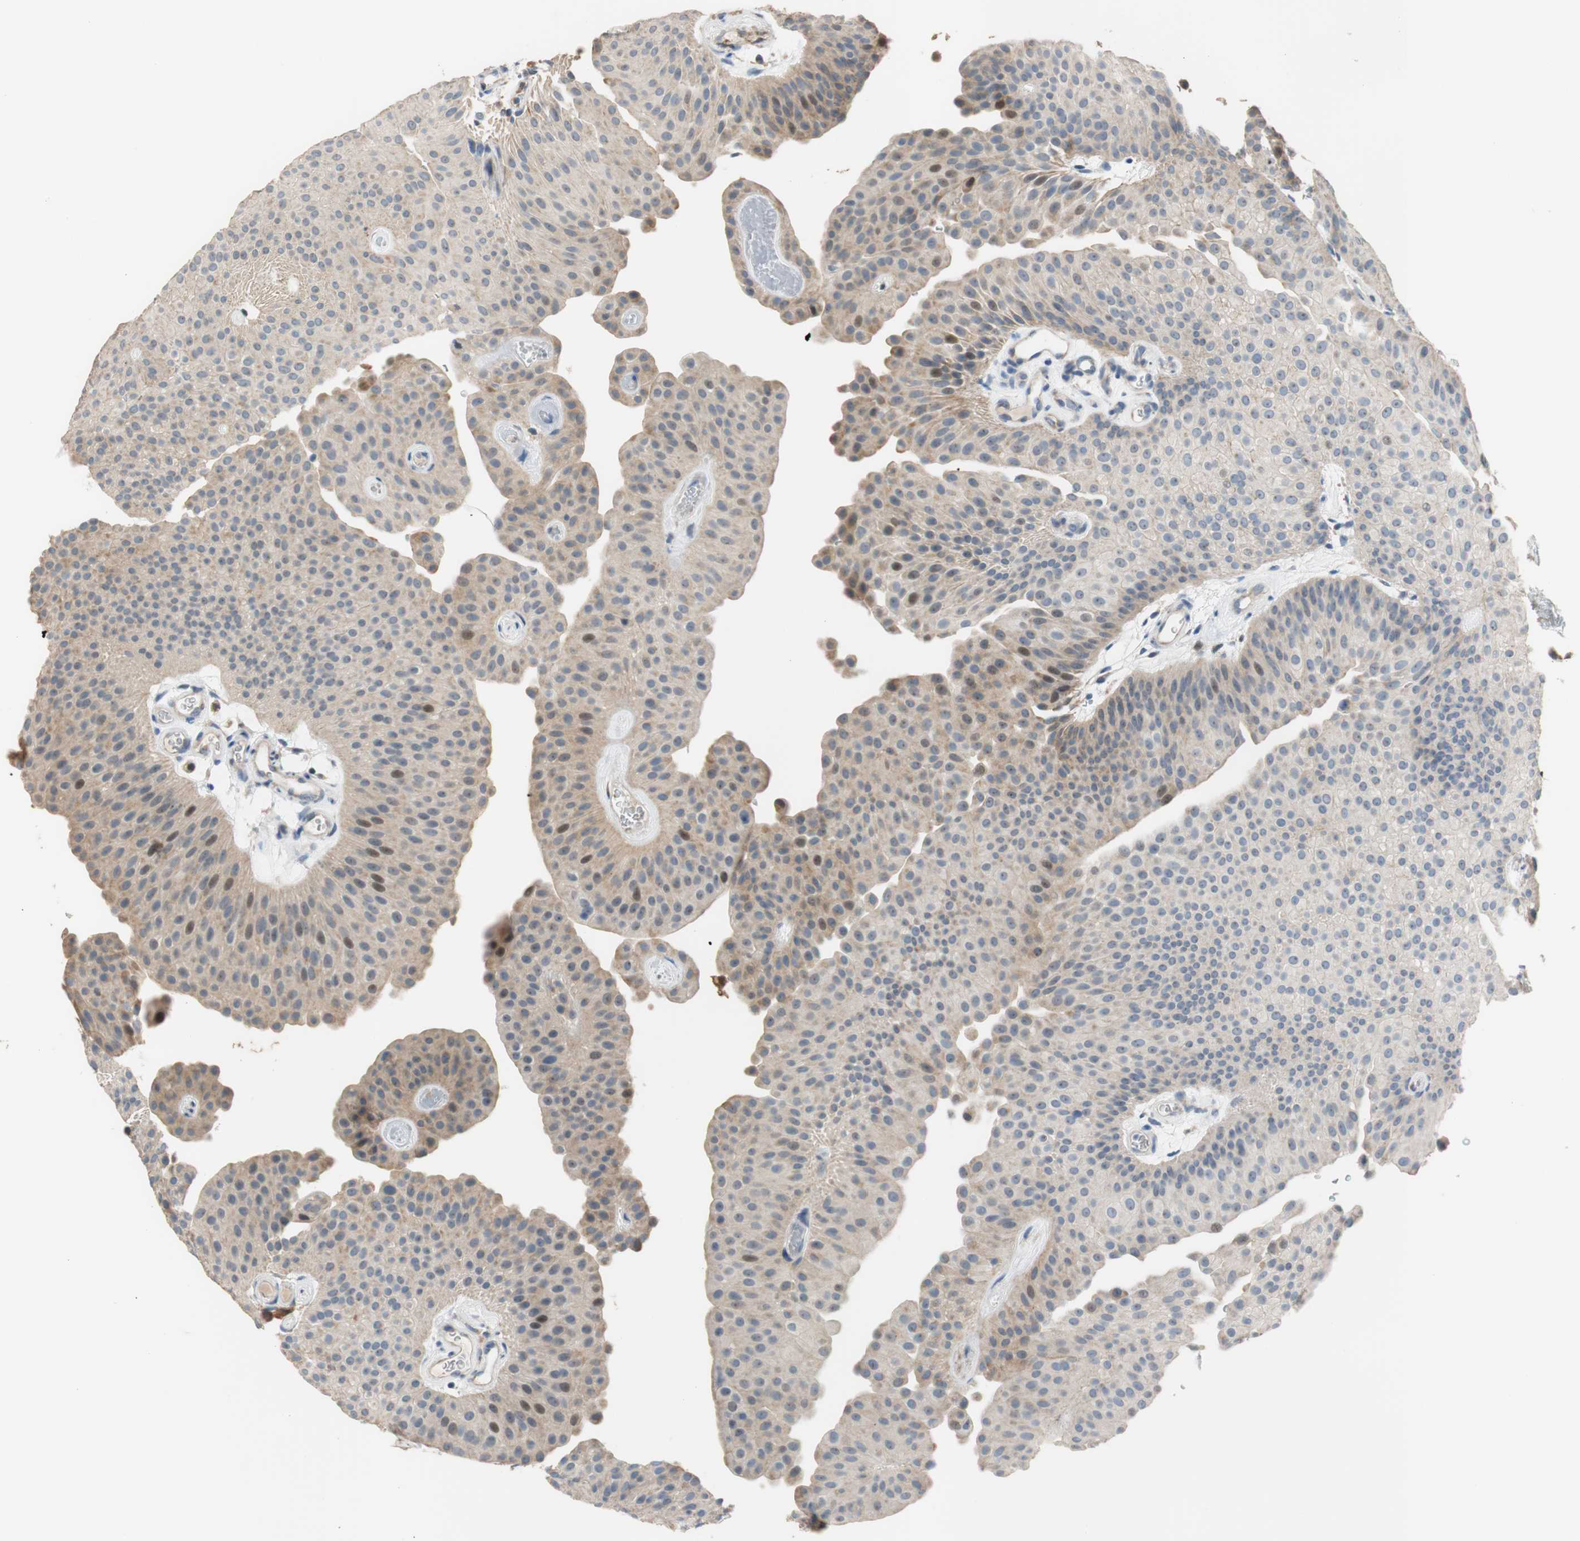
{"staining": {"intensity": "moderate", "quantity": "25%-75%", "location": "cytoplasmic/membranous"}, "tissue": "urothelial cancer", "cell_type": "Tumor cells", "image_type": "cancer", "snomed": [{"axis": "morphology", "description": "Urothelial carcinoma, Low grade"}, {"axis": "topography", "description": "Urinary bladder"}], "caption": "This image reveals urothelial cancer stained with immunohistochemistry to label a protein in brown. The cytoplasmic/membranous of tumor cells show moderate positivity for the protein. Nuclei are counter-stained blue.", "gene": "ALDH1A2", "patient": {"sex": "female", "age": 60}}